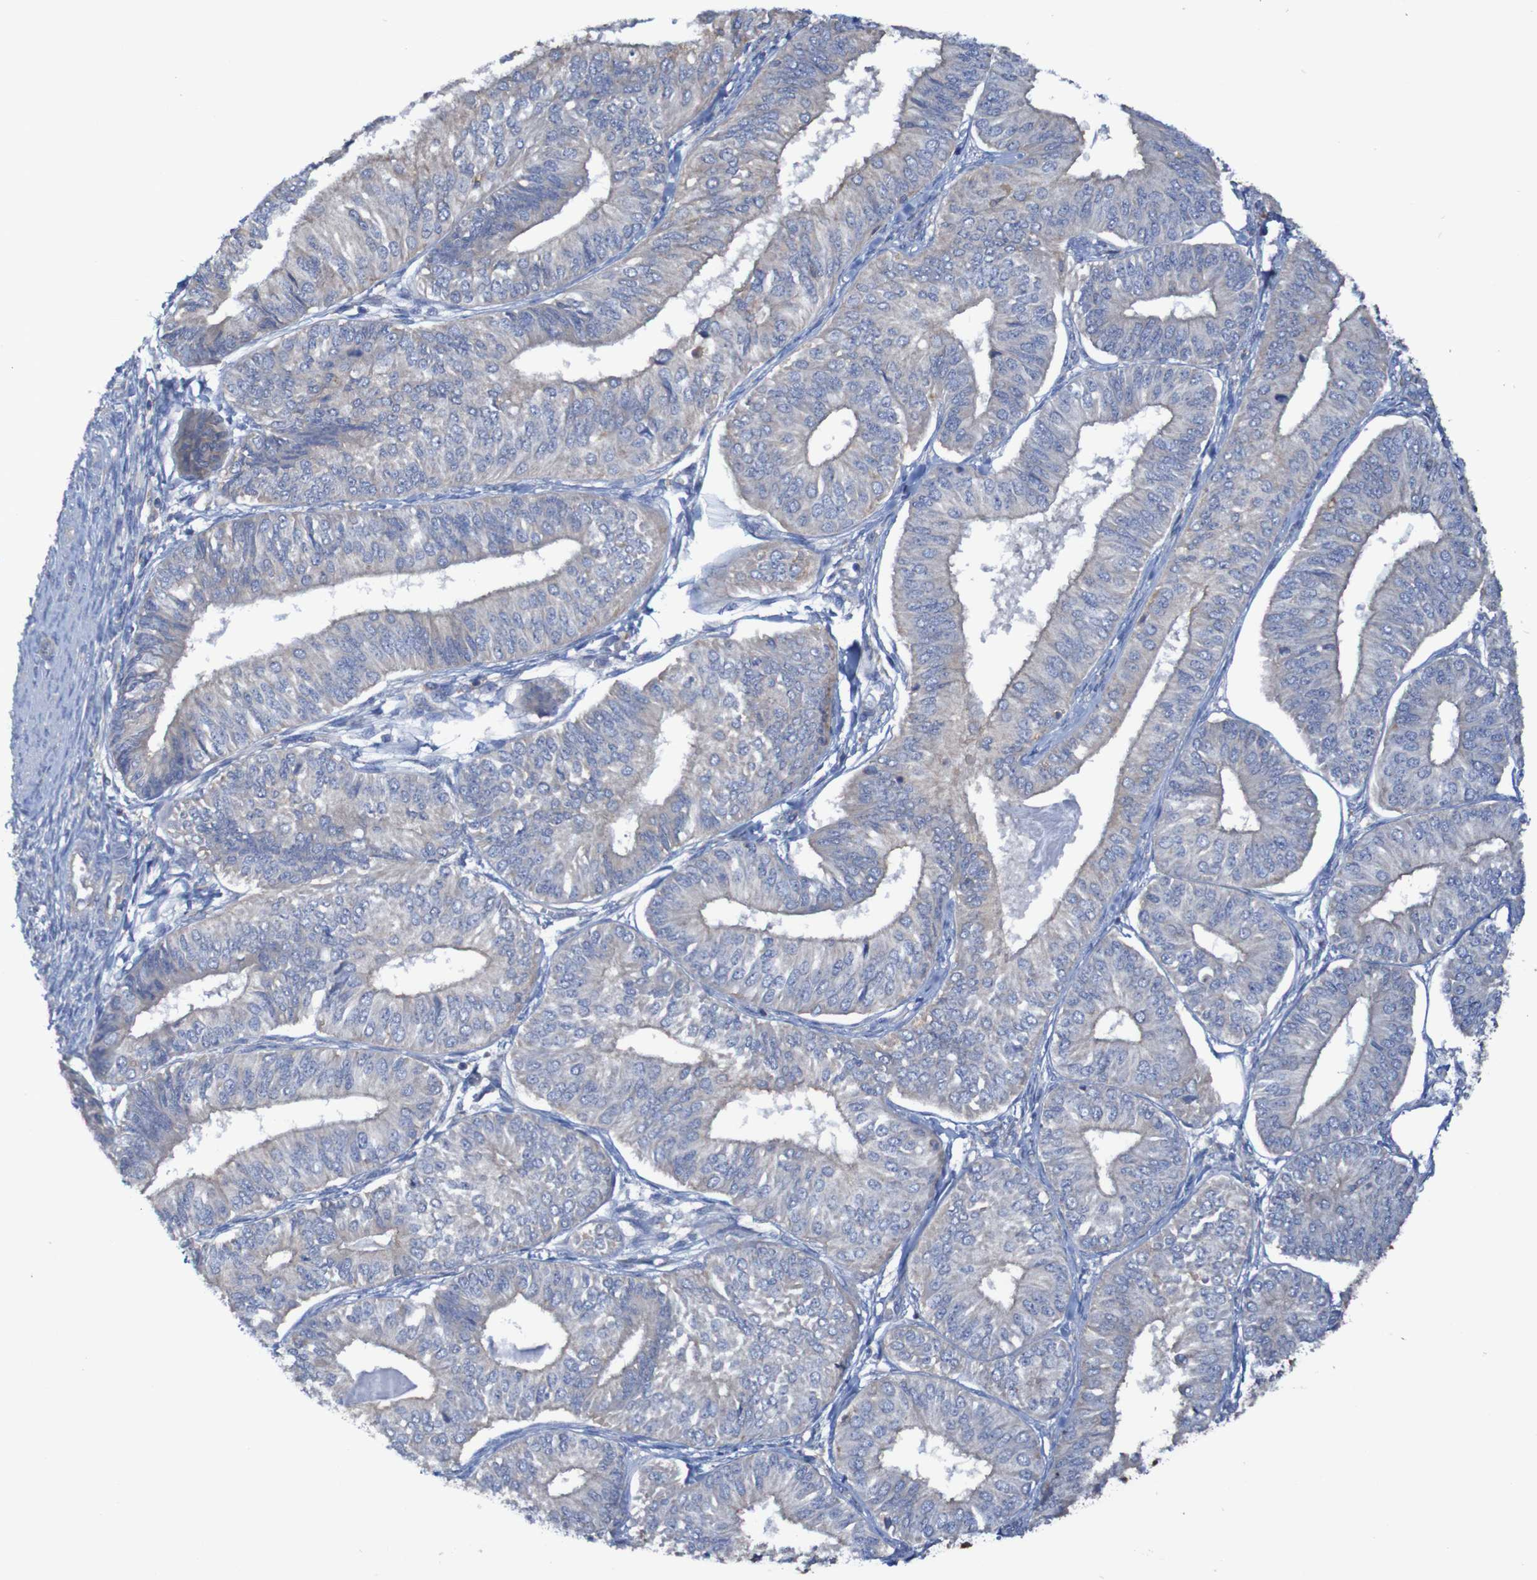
{"staining": {"intensity": "negative", "quantity": "none", "location": "none"}, "tissue": "endometrial cancer", "cell_type": "Tumor cells", "image_type": "cancer", "snomed": [{"axis": "morphology", "description": "Adenocarcinoma, NOS"}, {"axis": "topography", "description": "Endometrium"}], "caption": "This micrograph is of adenocarcinoma (endometrial) stained with immunohistochemistry (IHC) to label a protein in brown with the nuclei are counter-stained blue. There is no expression in tumor cells.", "gene": "ARHGEF16", "patient": {"sex": "female", "age": 58}}